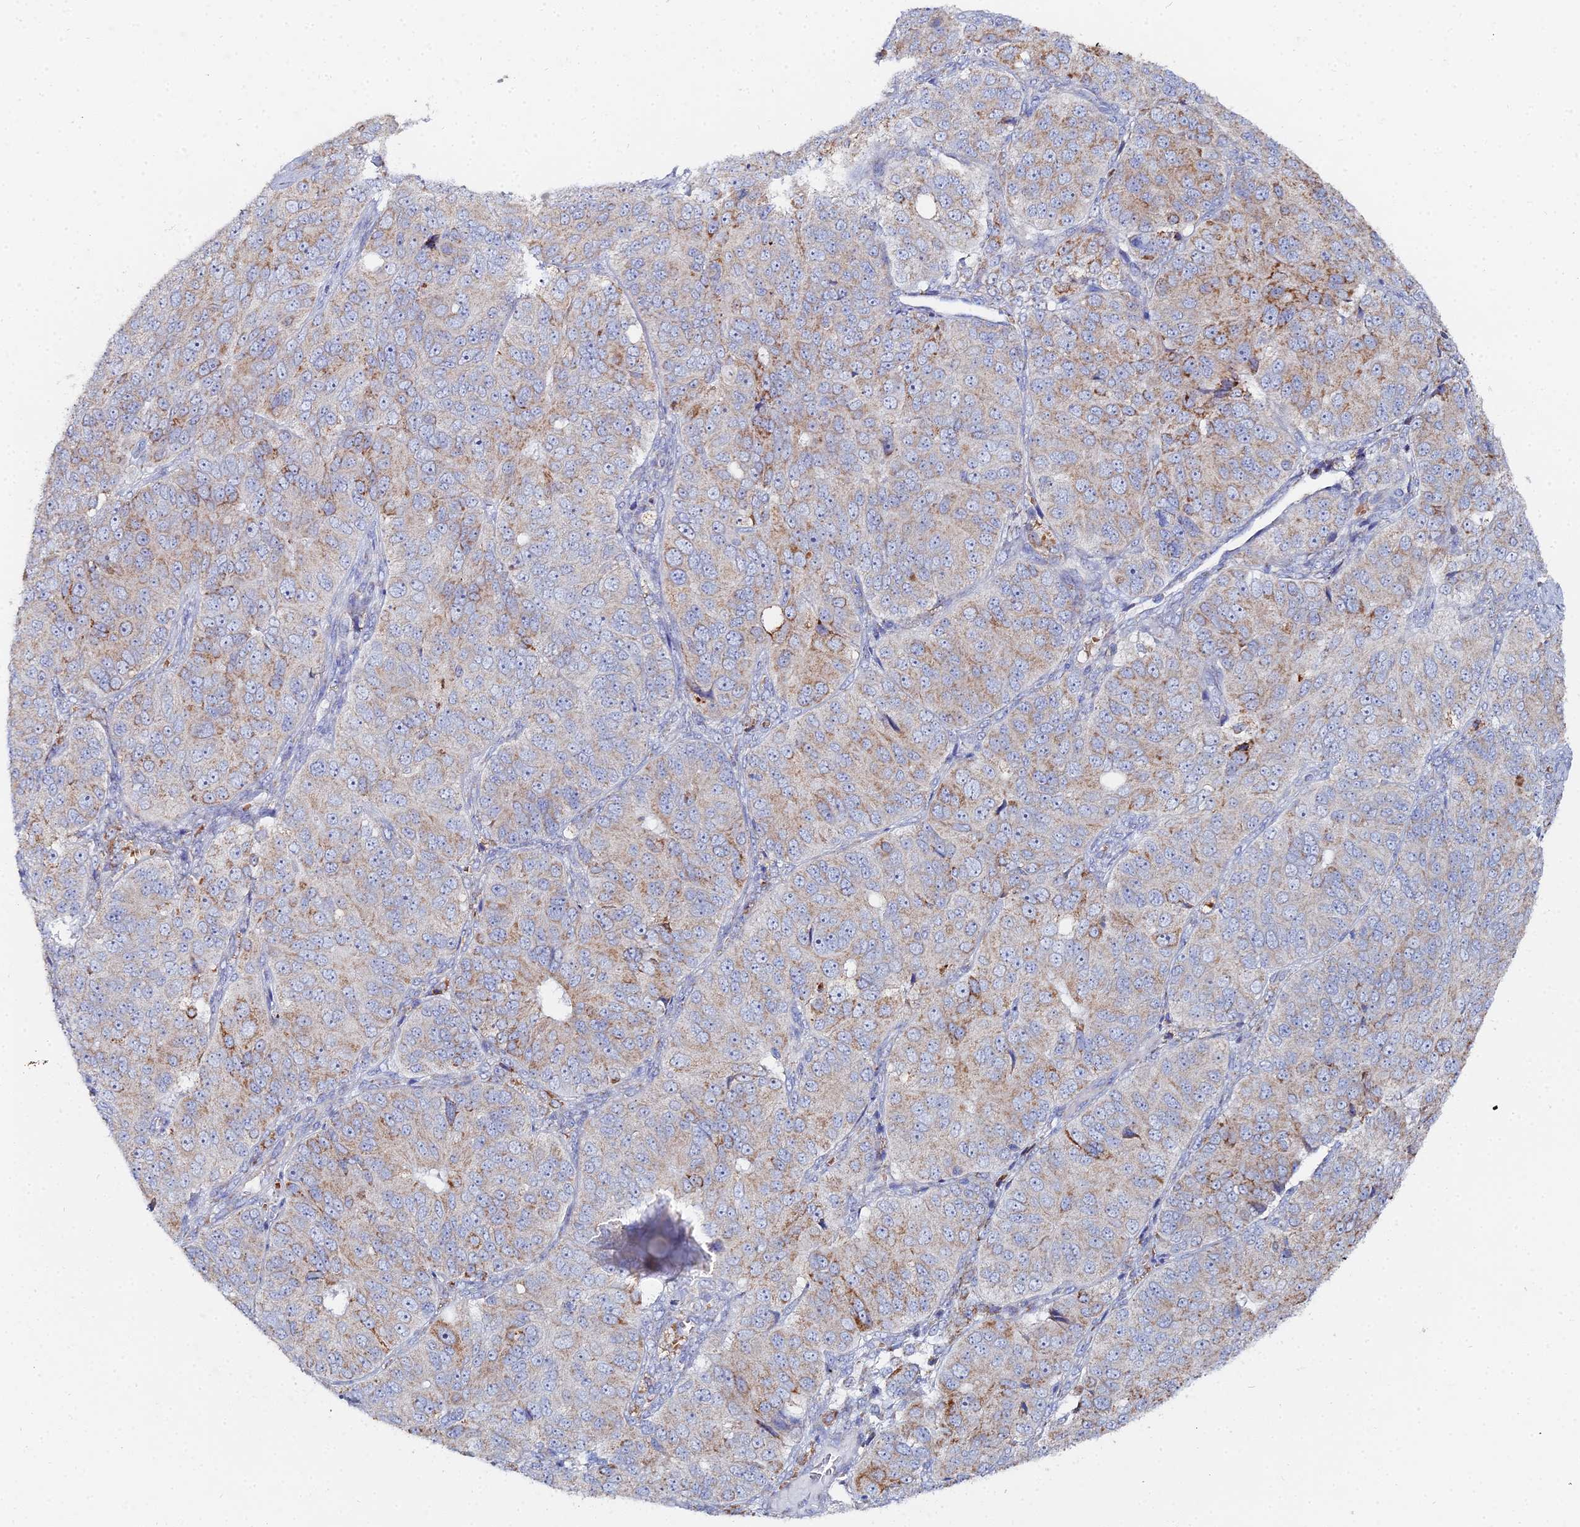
{"staining": {"intensity": "moderate", "quantity": "25%-75%", "location": "cytoplasmic/membranous"}, "tissue": "ovarian cancer", "cell_type": "Tumor cells", "image_type": "cancer", "snomed": [{"axis": "morphology", "description": "Carcinoma, endometroid"}, {"axis": "topography", "description": "Ovary"}], "caption": "Ovarian cancer was stained to show a protein in brown. There is medium levels of moderate cytoplasmic/membranous positivity in about 25%-75% of tumor cells. (Stains: DAB (3,3'-diaminobenzidine) in brown, nuclei in blue, Microscopy: brightfield microscopy at high magnification).", "gene": "MPC1", "patient": {"sex": "female", "age": 51}}